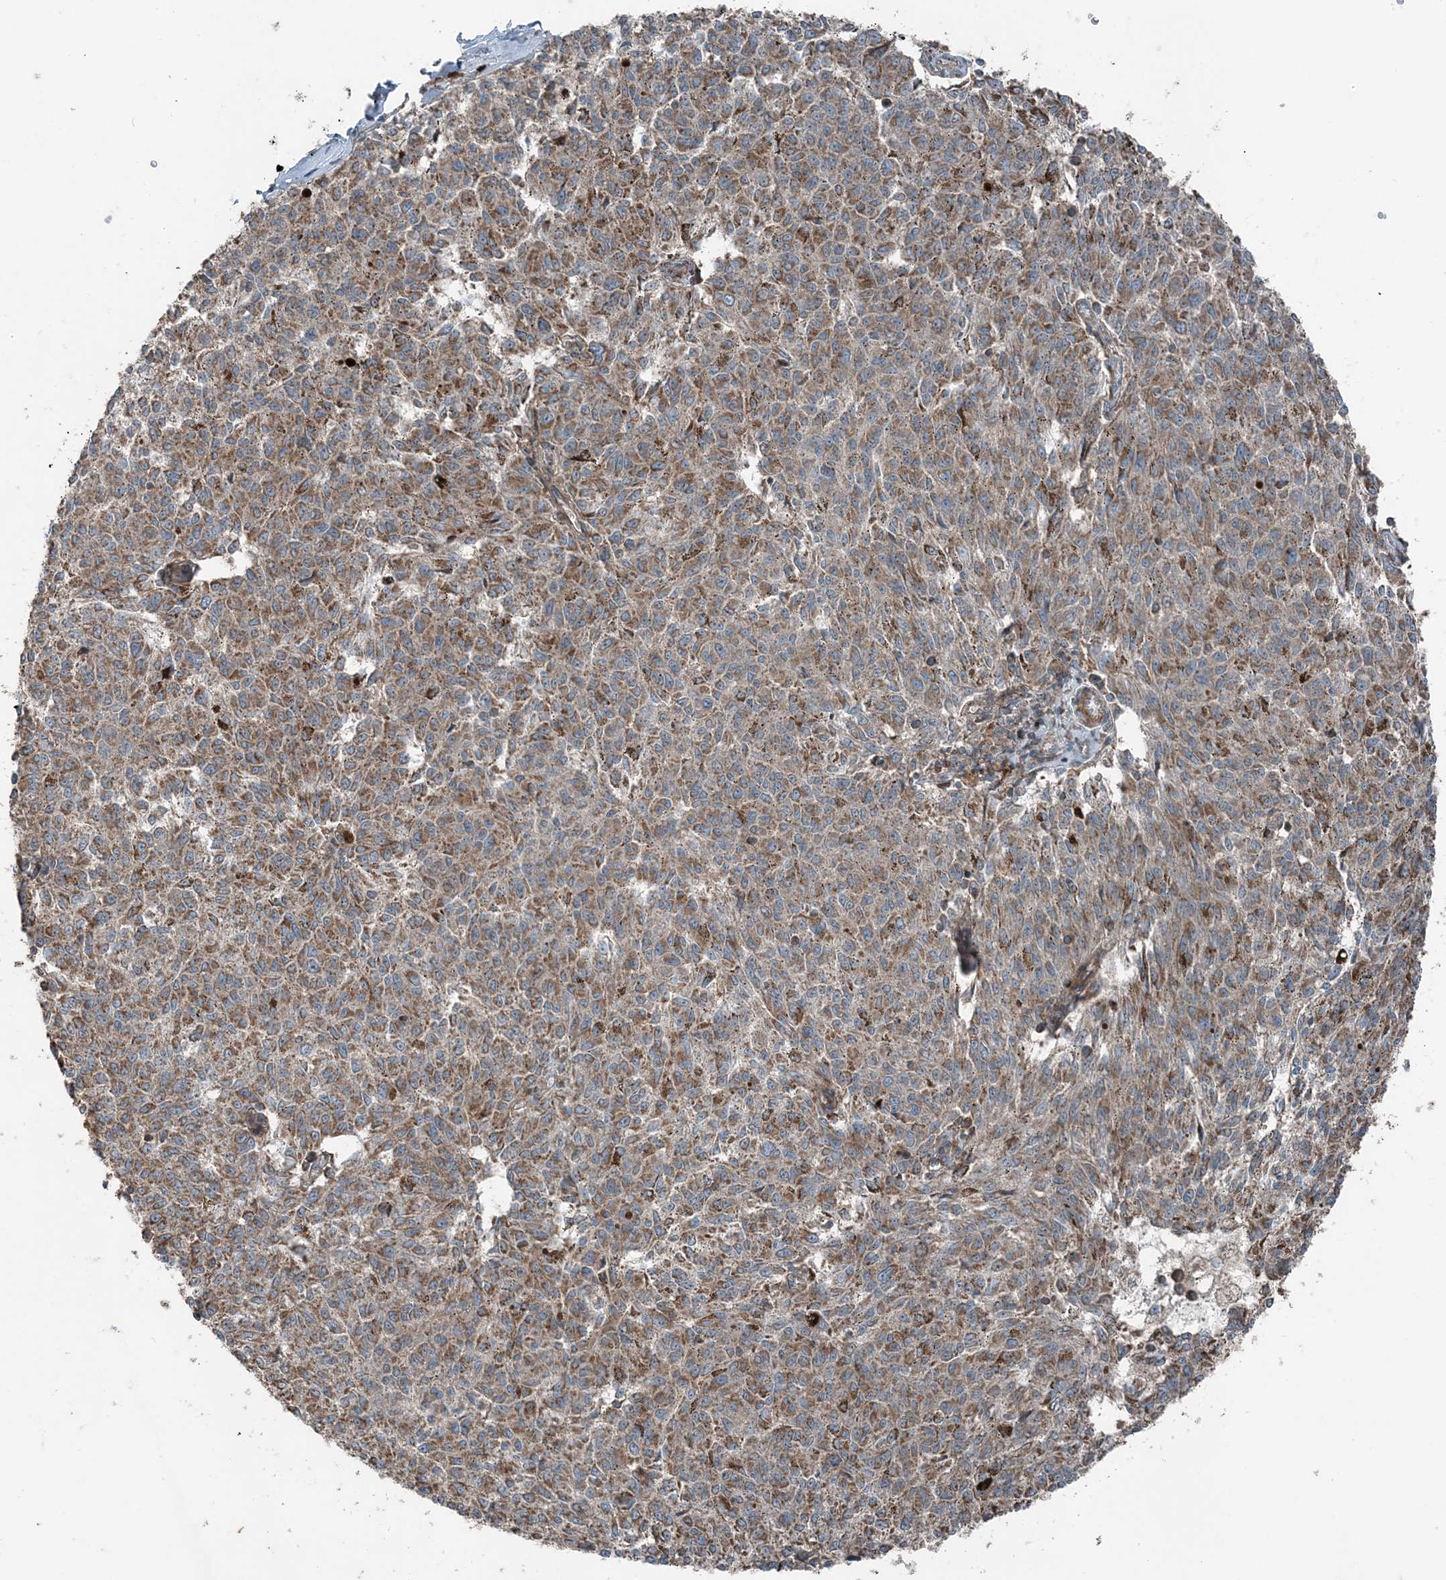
{"staining": {"intensity": "moderate", "quantity": ">75%", "location": "cytoplasmic/membranous"}, "tissue": "melanoma", "cell_type": "Tumor cells", "image_type": "cancer", "snomed": [{"axis": "morphology", "description": "Malignant melanoma, NOS"}, {"axis": "topography", "description": "Skin"}], "caption": "Immunohistochemistry image of melanoma stained for a protein (brown), which shows medium levels of moderate cytoplasmic/membranous positivity in approximately >75% of tumor cells.", "gene": "KY", "patient": {"sex": "female", "age": 72}}